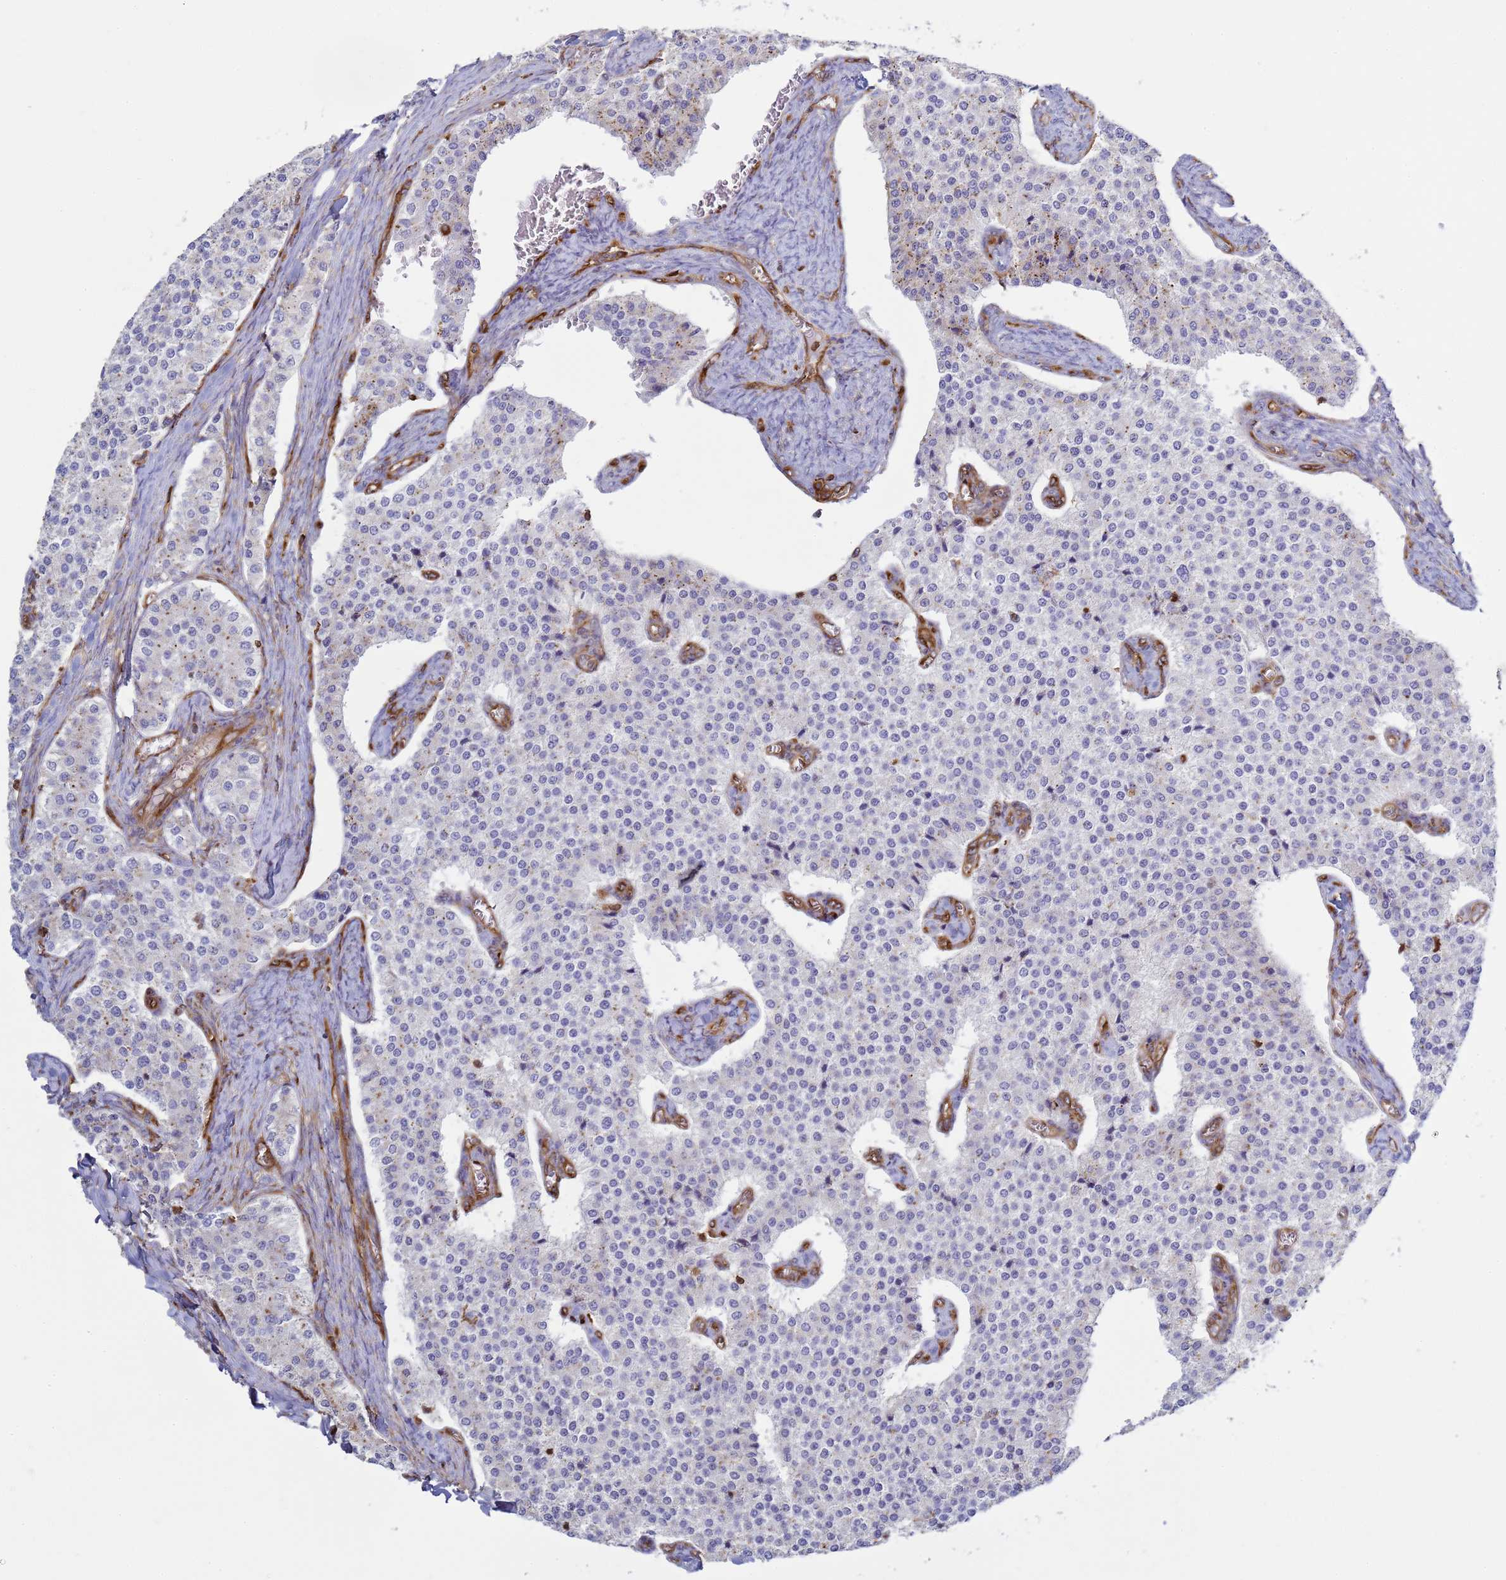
{"staining": {"intensity": "negative", "quantity": "none", "location": "none"}, "tissue": "carcinoid", "cell_type": "Tumor cells", "image_type": "cancer", "snomed": [{"axis": "morphology", "description": "Carcinoid, malignant, NOS"}, {"axis": "topography", "description": "Colon"}], "caption": "High magnification brightfield microscopy of carcinoid stained with DAB (brown) and counterstained with hematoxylin (blue): tumor cells show no significant expression.", "gene": "ZBTB8OS", "patient": {"sex": "female", "age": 52}}